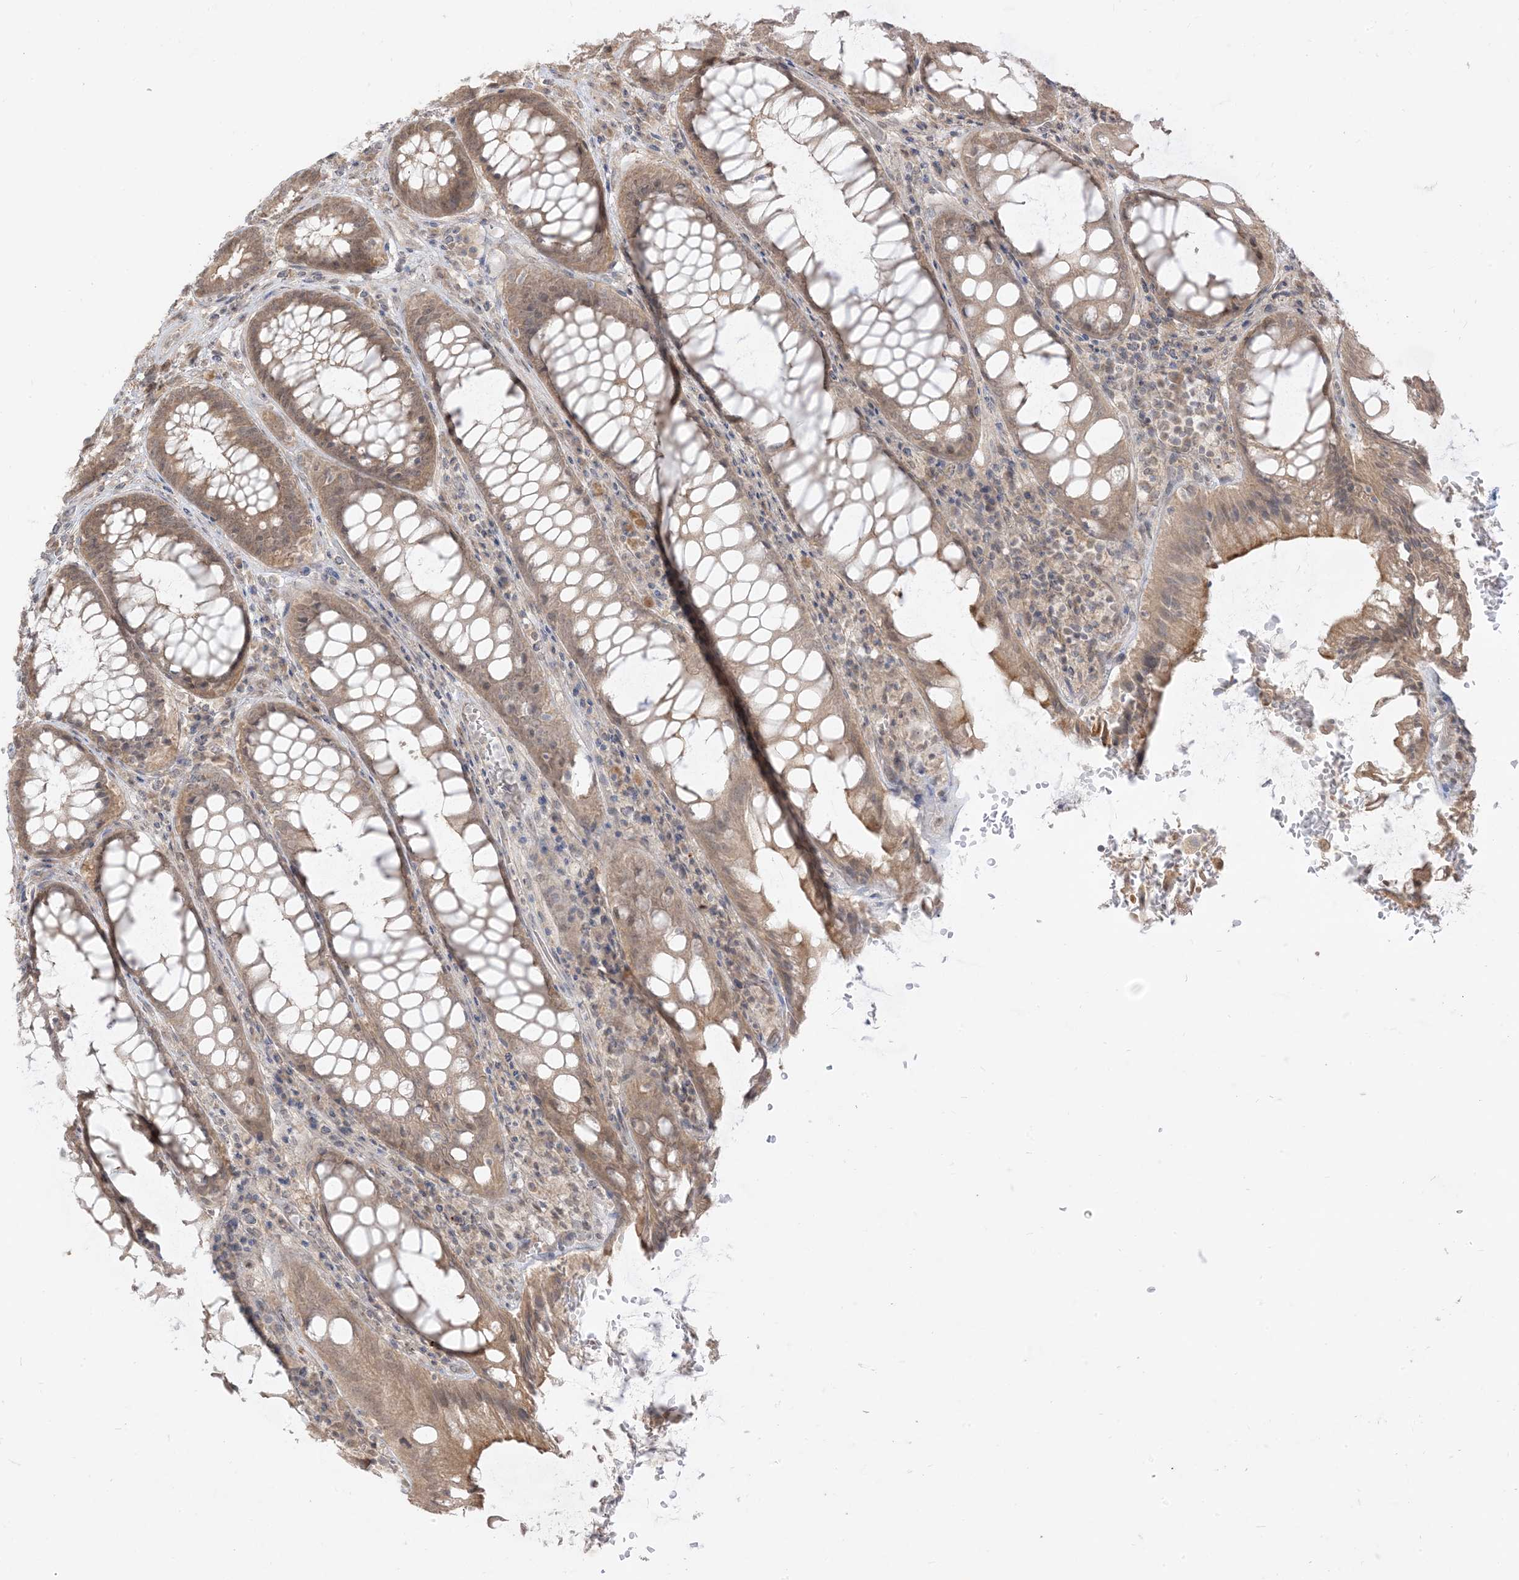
{"staining": {"intensity": "moderate", "quantity": ">75%", "location": "cytoplasmic/membranous"}, "tissue": "rectum", "cell_type": "Glandular cells", "image_type": "normal", "snomed": [{"axis": "morphology", "description": "Normal tissue, NOS"}, {"axis": "topography", "description": "Rectum"}], "caption": "IHC image of unremarkable human rectum stained for a protein (brown), which reveals medium levels of moderate cytoplasmic/membranous staining in approximately >75% of glandular cells.", "gene": "TBCC", "patient": {"sex": "male", "age": 64}}